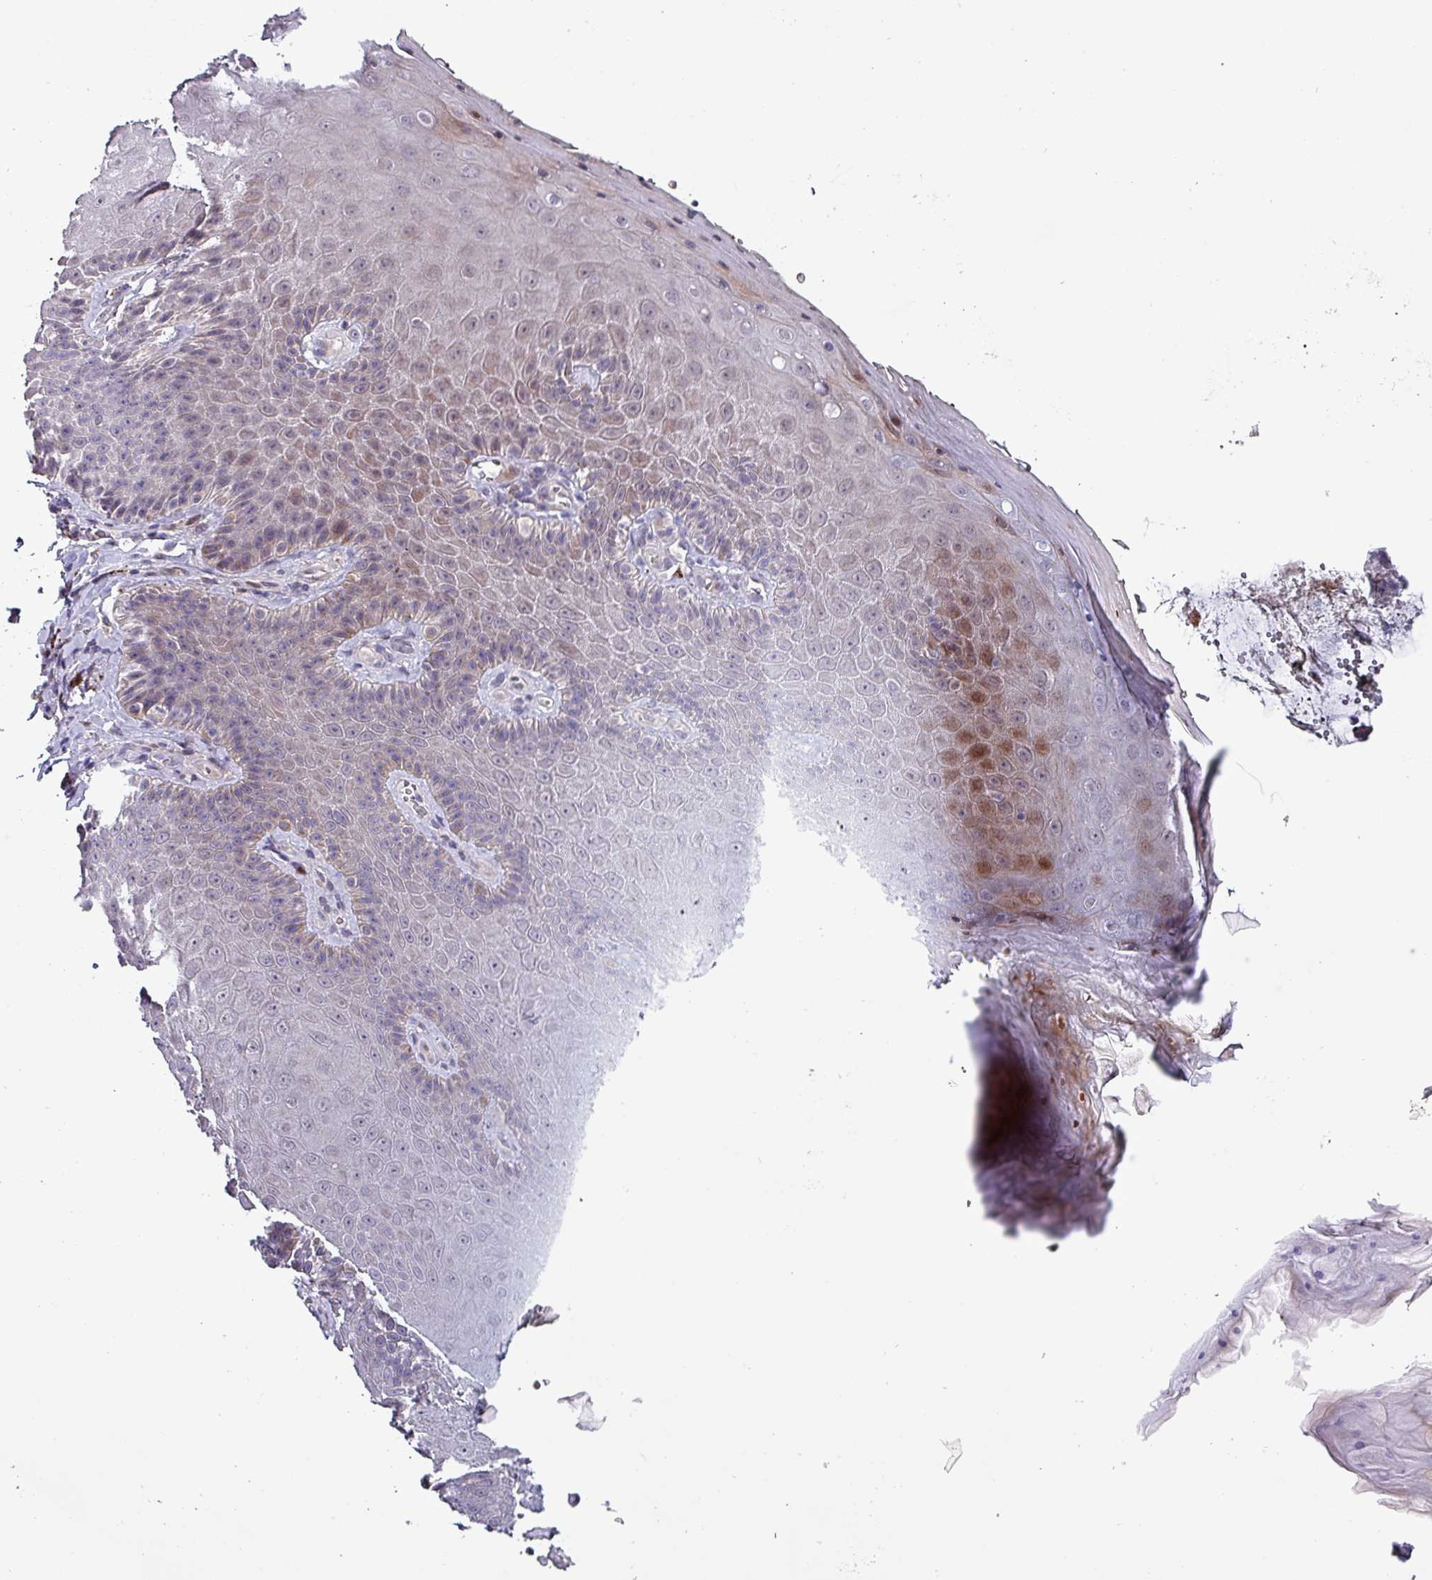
{"staining": {"intensity": "moderate", "quantity": "<25%", "location": "cytoplasmic/membranous,nuclear"}, "tissue": "skin", "cell_type": "Epidermal cells", "image_type": "normal", "snomed": [{"axis": "morphology", "description": "Normal tissue, NOS"}, {"axis": "topography", "description": "Anal"}, {"axis": "topography", "description": "Peripheral nerve tissue"}], "caption": "Human skin stained with a brown dye demonstrates moderate cytoplasmic/membranous,nuclear positive expression in about <25% of epidermal cells.", "gene": "GRAPL", "patient": {"sex": "male", "age": 53}}